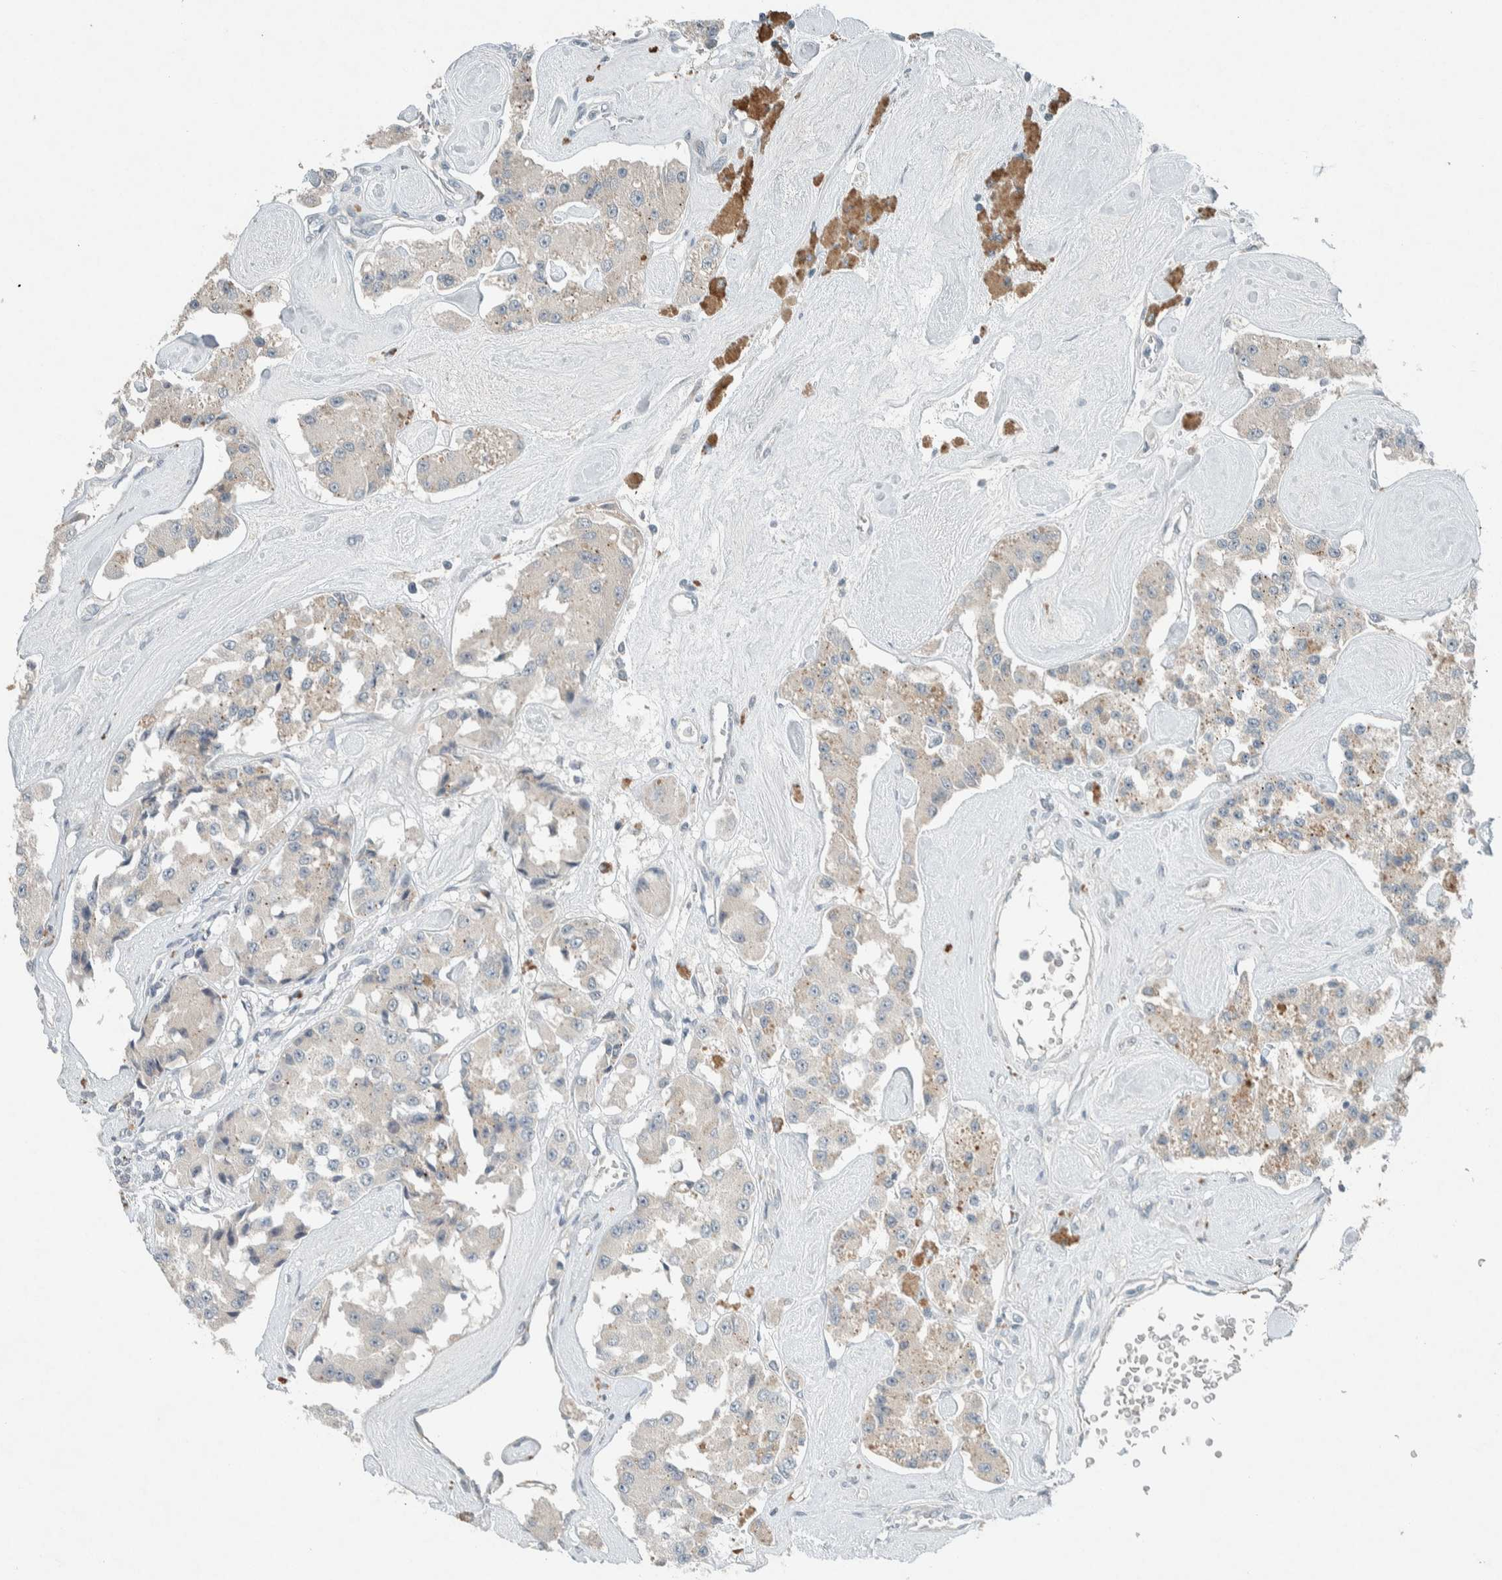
{"staining": {"intensity": "weak", "quantity": "<25%", "location": "cytoplasmic/membranous"}, "tissue": "carcinoid", "cell_type": "Tumor cells", "image_type": "cancer", "snomed": [{"axis": "morphology", "description": "Carcinoid, malignant, NOS"}, {"axis": "topography", "description": "Pancreas"}], "caption": "Image shows no significant protein expression in tumor cells of carcinoid.", "gene": "CERCAM", "patient": {"sex": "male", "age": 41}}